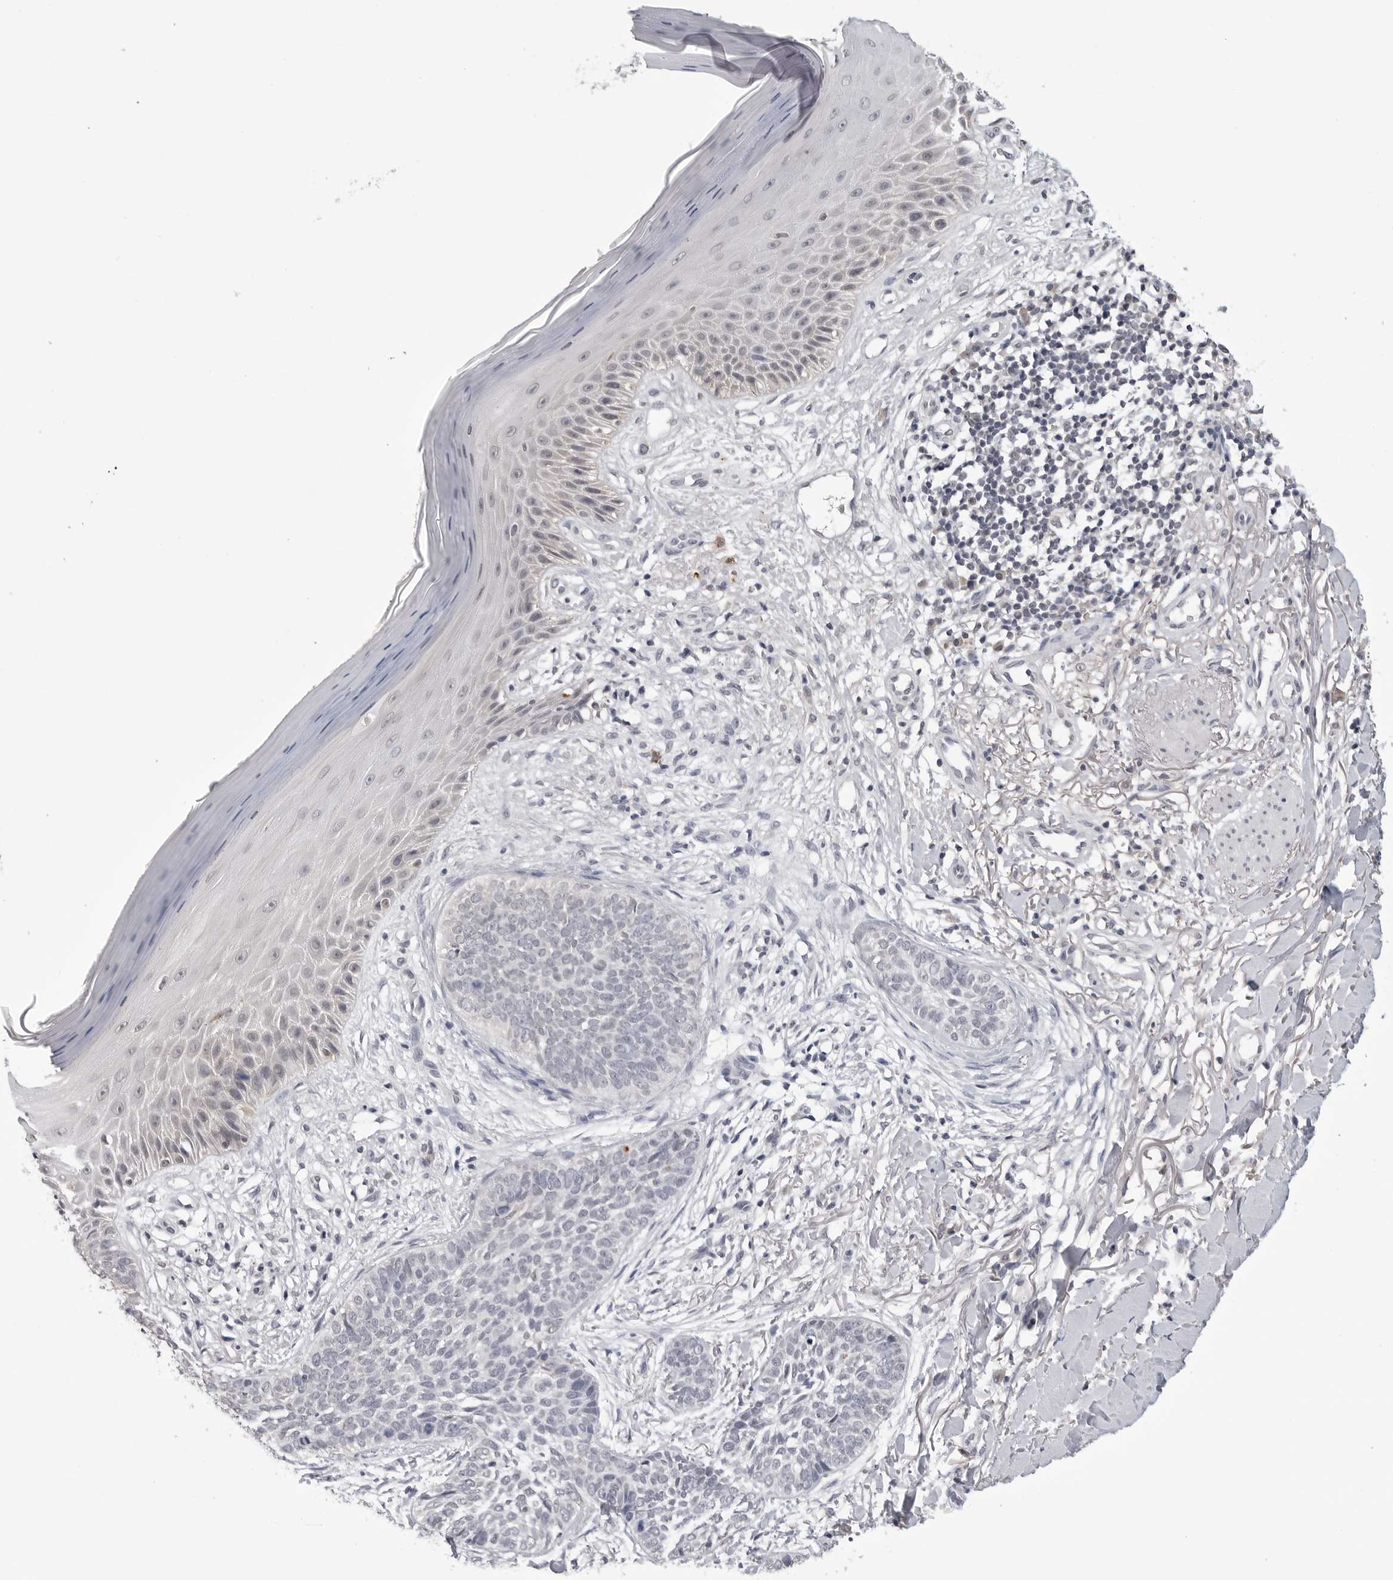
{"staining": {"intensity": "negative", "quantity": "none", "location": "none"}, "tissue": "skin cancer", "cell_type": "Tumor cells", "image_type": "cancer", "snomed": [{"axis": "morphology", "description": "Normal tissue, NOS"}, {"axis": "morphology", "description": "Basal cell carcinoma"}, {"axis": "topography", "description": "Skin"}], "caption": "An image of basal cell carcinoma (skin) stained for a protein reveals no brown staining in tumor cells.", "gene": "CDK20", "patient": {"sex": "male", "age": 67}}